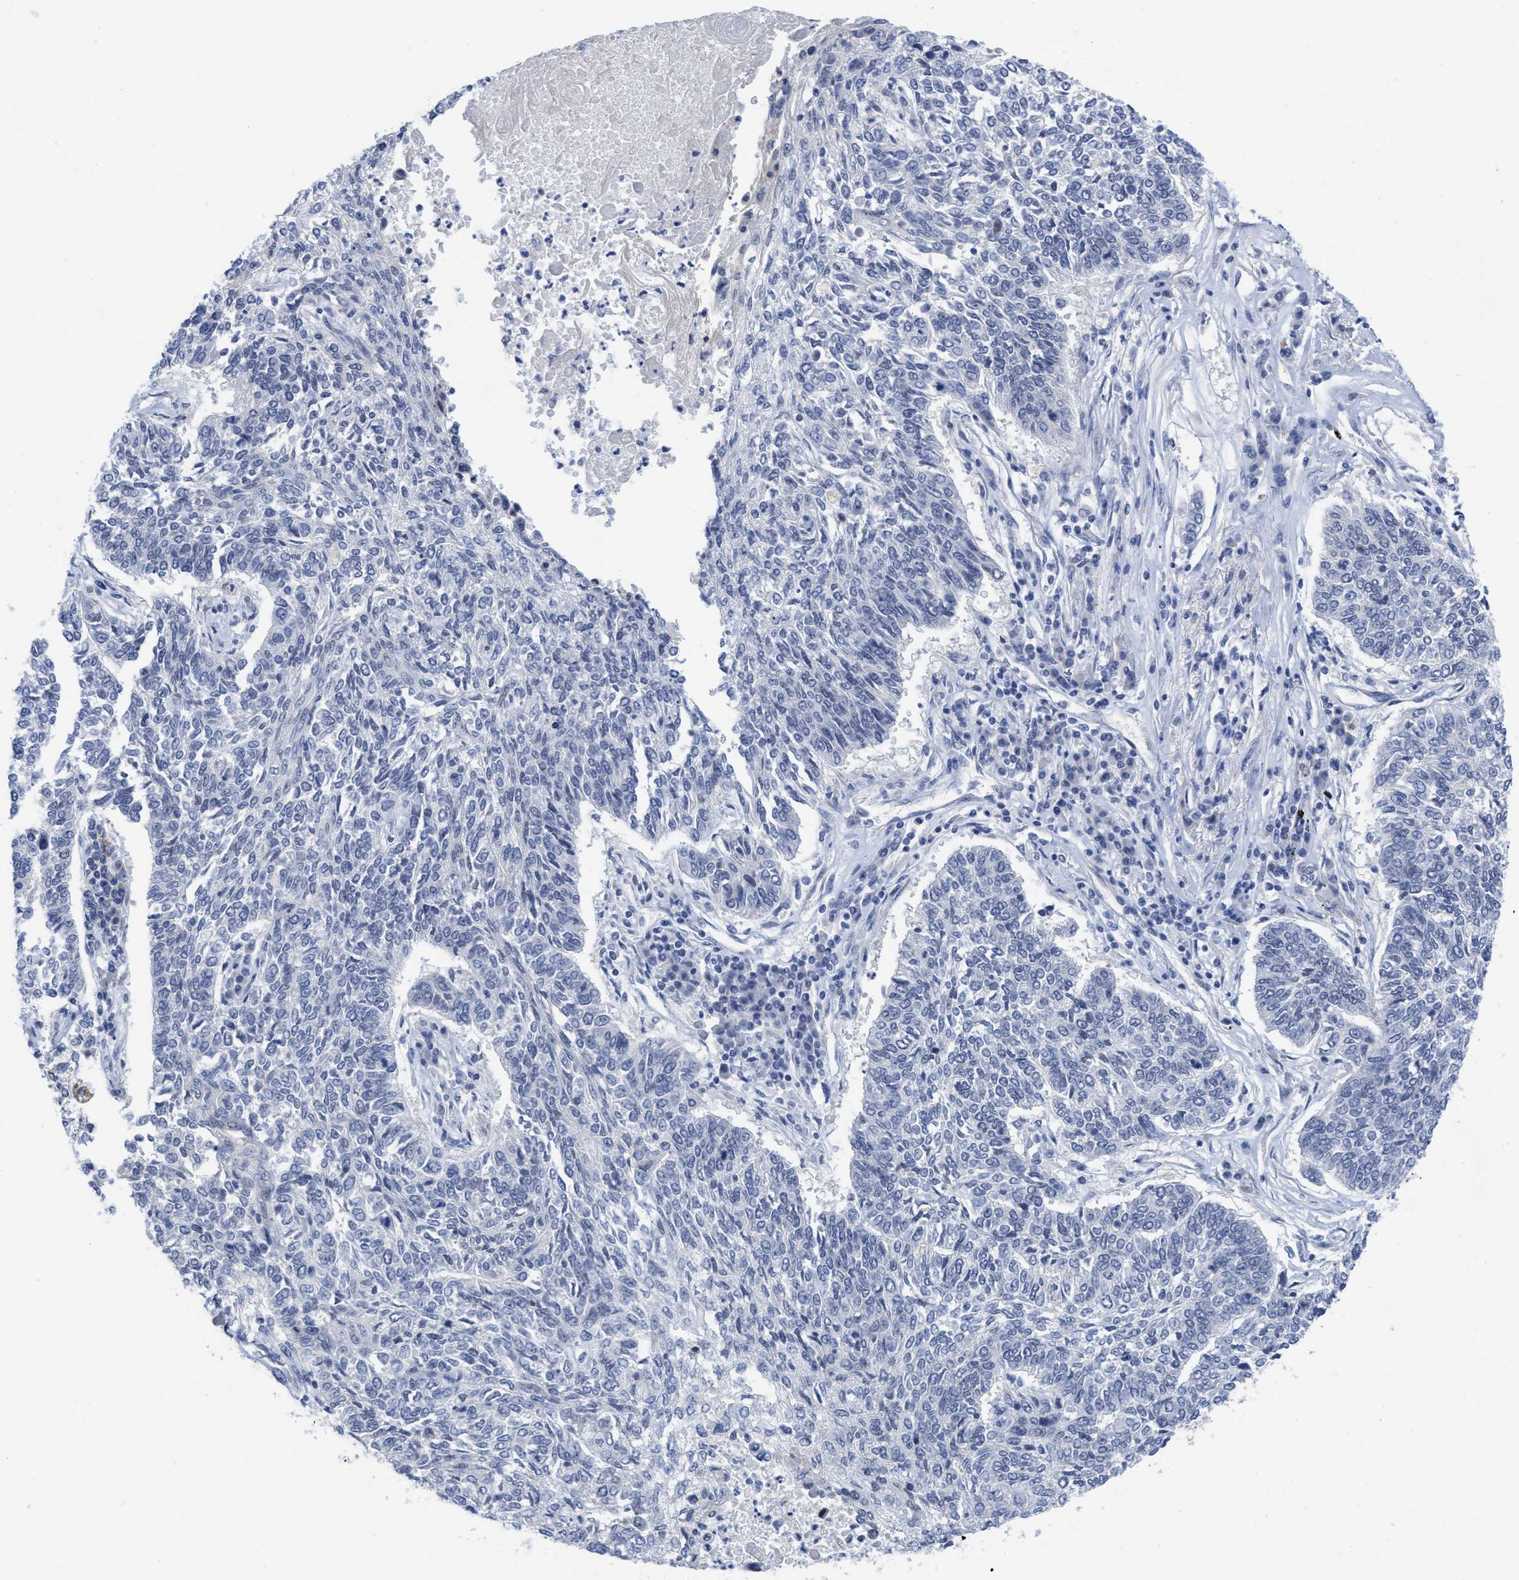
{"staining": {"intensity": "negative", "quantity": "none", "location": "none"}, "tissue": "lung cancer", "cell_type": "Tumor cells", "image_type": "cancer", "snomed": [{"axis": "morphology", "description": "Normal tissue, NOS"}, {"axis": "morphology", "description": "Squamous cell carcinoma, NOS"}, {"axis": "topography", "description": "Cartilage tissue"}, {"axis": "topography", "description": "Bronchus"}, {"axis": "topography", "description": "Lung"}], "caption": "A high-resolution image shows immunohistochemistry (IHC) staining of lung cancer (squamous cell carcinoma), which demonstrates no significant positivity in tumor cells. The staining was performed using DAB (3,3'-diaminobenzidine) to visualize the protein expression in brown, while the nuclei were stained in blue with hematoxylin (Magnification: 20x).", "gene": "ACKR1", "patient": {"sex": "female", "age": 49}}